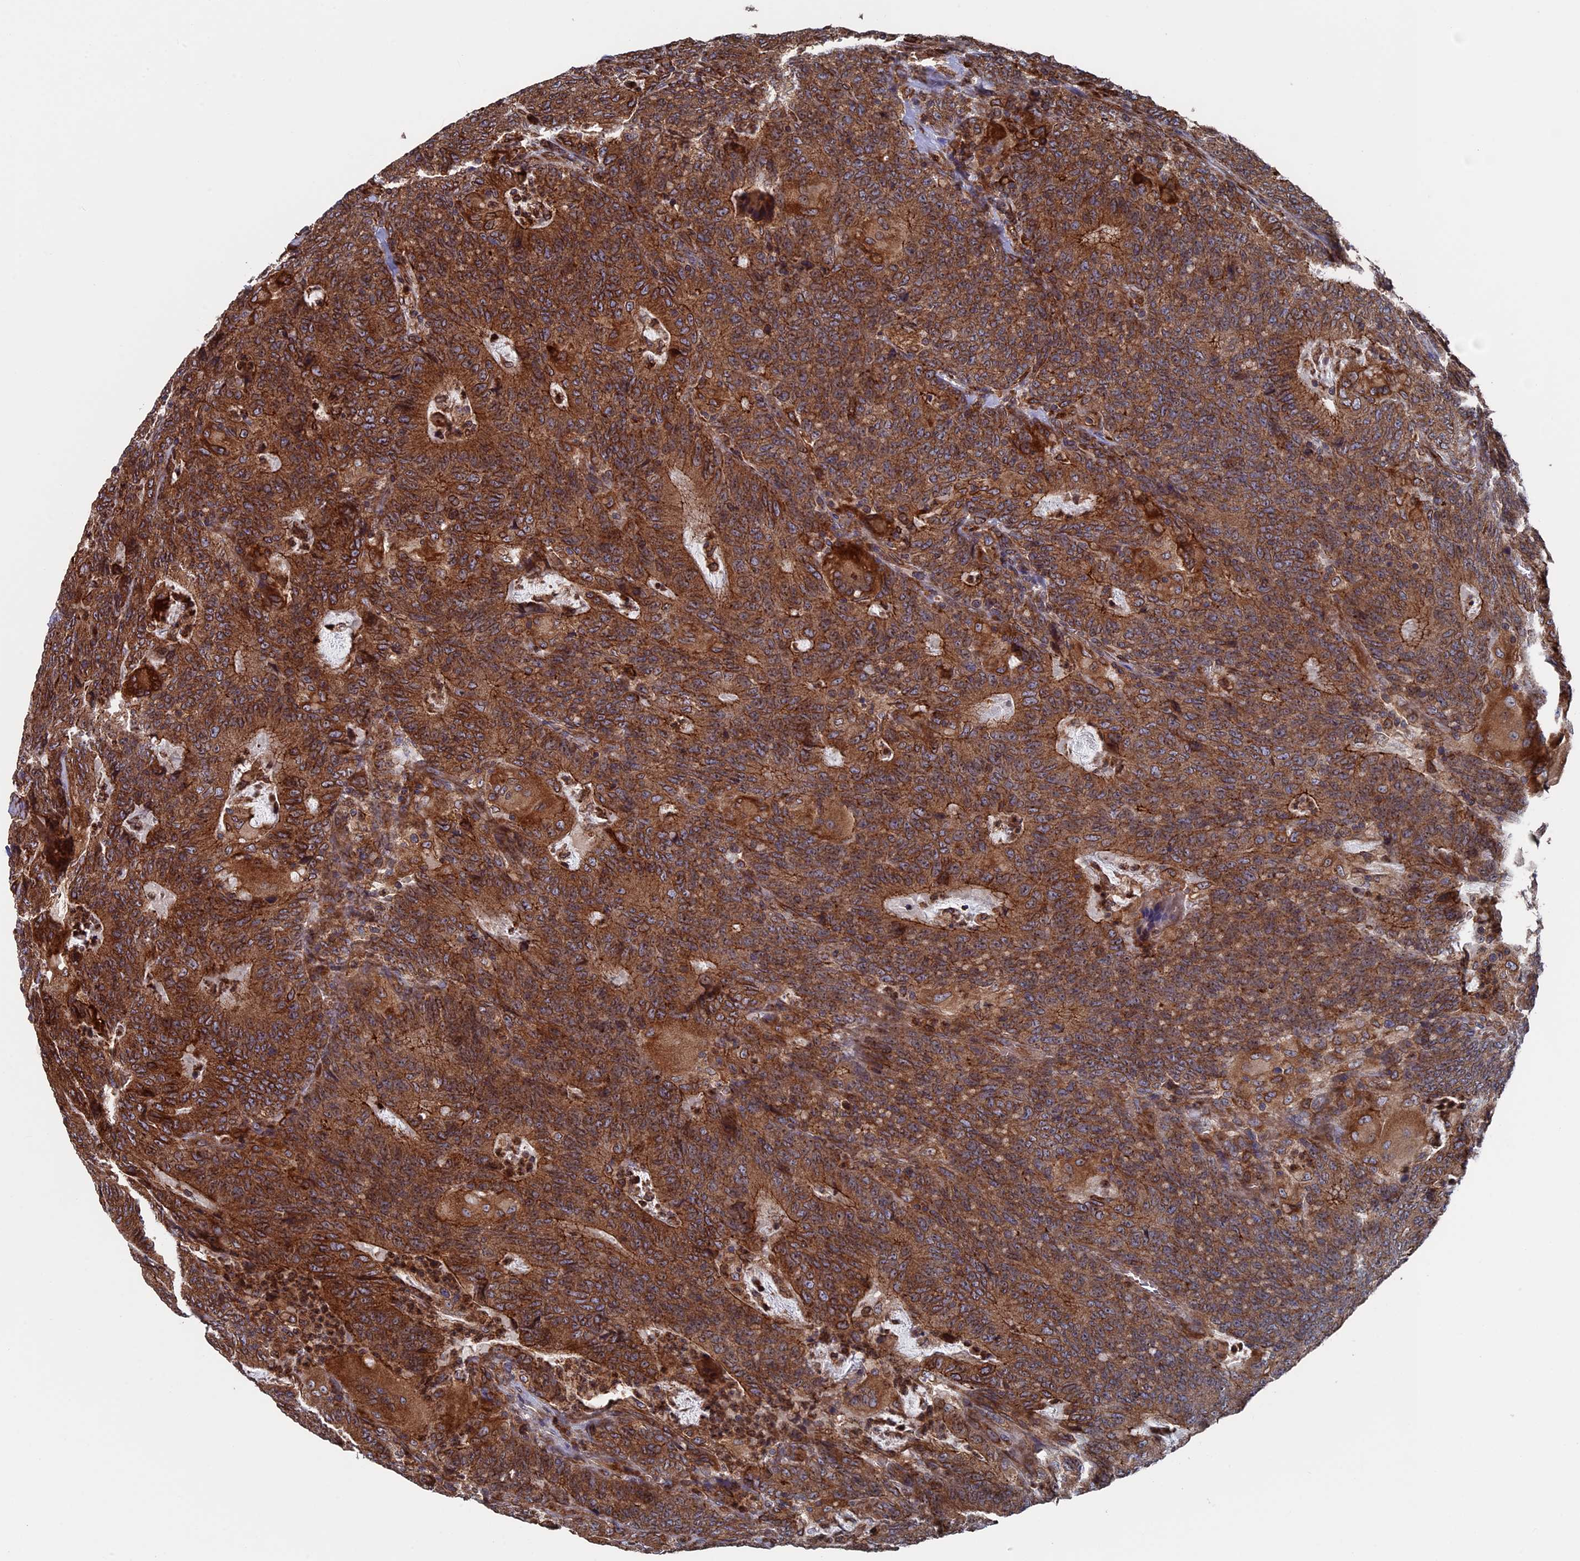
{"staining": {"intensity": "strong", "quantity": ">75%", "location": "cytoplasmic/membranous"}, "tissue": "colorectal cancer", "cell_type": "Tumor cells", "image_type": "cancer", "snomed": [{"axis": "morphology", "description": "Normal tissue, NOS"}, {"axis": "morphology", "description": "Adenocarcinoma, NOS"}, {"axis": "topography", "description": "Colon"}], "caption": "This histopathology image shows immunohistochemistry (IHC) staining of human adenocarcinoma (colorectal), with high strong cytoplasmic/membranous positivity in approximately >75% of tumor cells.", "gene": "RPUSD1", "patient": {"sex": "female", "age": 75}}